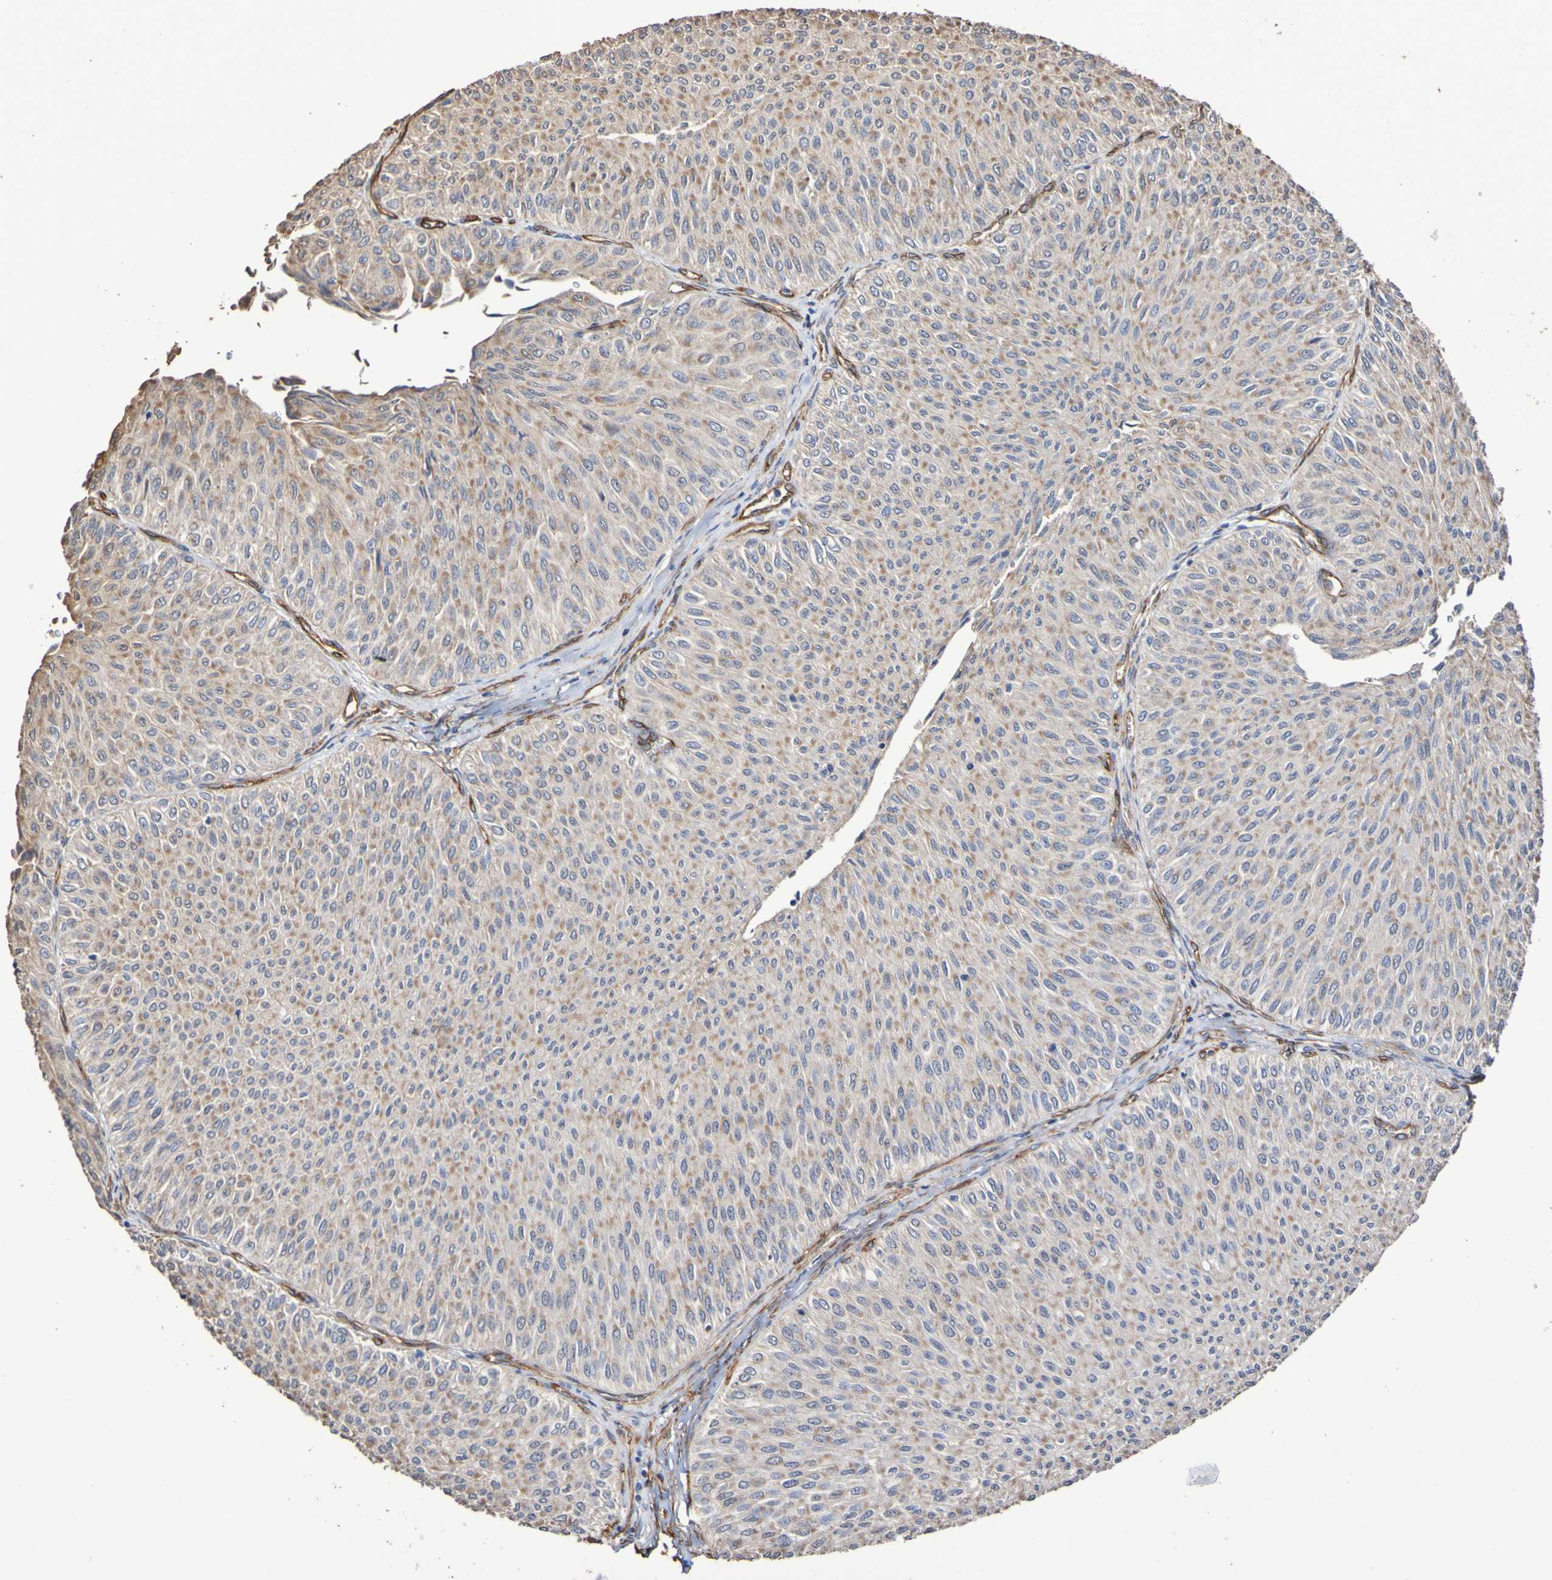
{"staining": {"intensity": "weak", "quantity": ">75%", "location": "cytoplasmic/membranous"}, "tissue": "urothelial cancer", "cell_type": "Tumor cells", "image_type": "cancer", "snomed": [{"axis": "morphology", "description": "Urothelial carcinoma, Low grade"}, {"axis": "topography", "description": "Urinary bladder"}], "caption": "The micrograph demonstrates immunohistochemical staining of urothelial cancer. There is weak cytoplasmic/membranous staining is seen in approximately >75% of tumor cells.", "gene": "ELMOD3", "patient": {"sex": "male", "age": 78}}